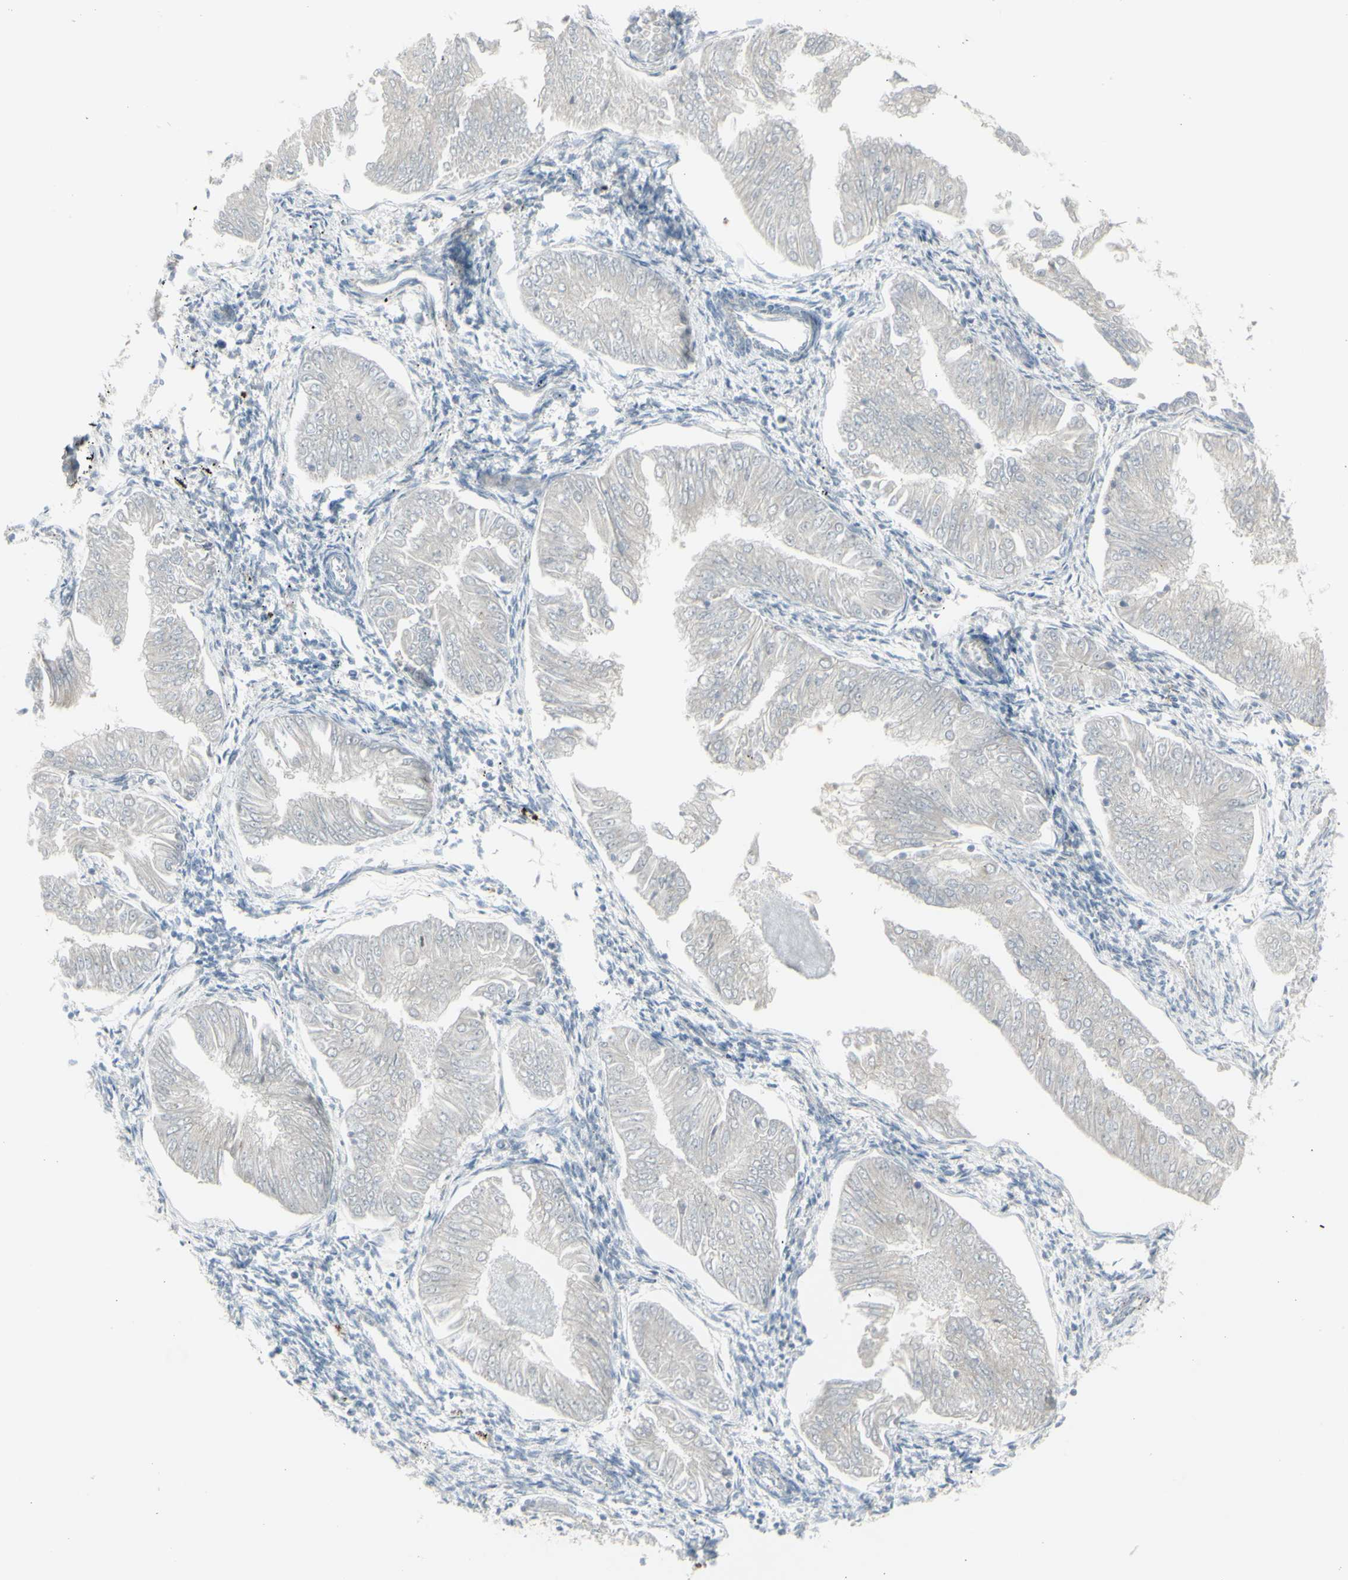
{"staining": {"intensity": "negative", "quantity": "none", "location": "none"}, "tissue": "endometrial cancer", "cell_type": "Tumor cells", "image_type": "cancer", "snomed": [{"axis": "morphology", "description": "Adenocarcinoma, NOS"}, {"axis": "topography", "description": "Endometrium"}], "caption": "Immunohistochemistry of human endometrial cancer (adenocarcinoma) shows no expression in tumor cells.", "gene": "GALNT6", "patient": {"sex": "female", "age": 53}}